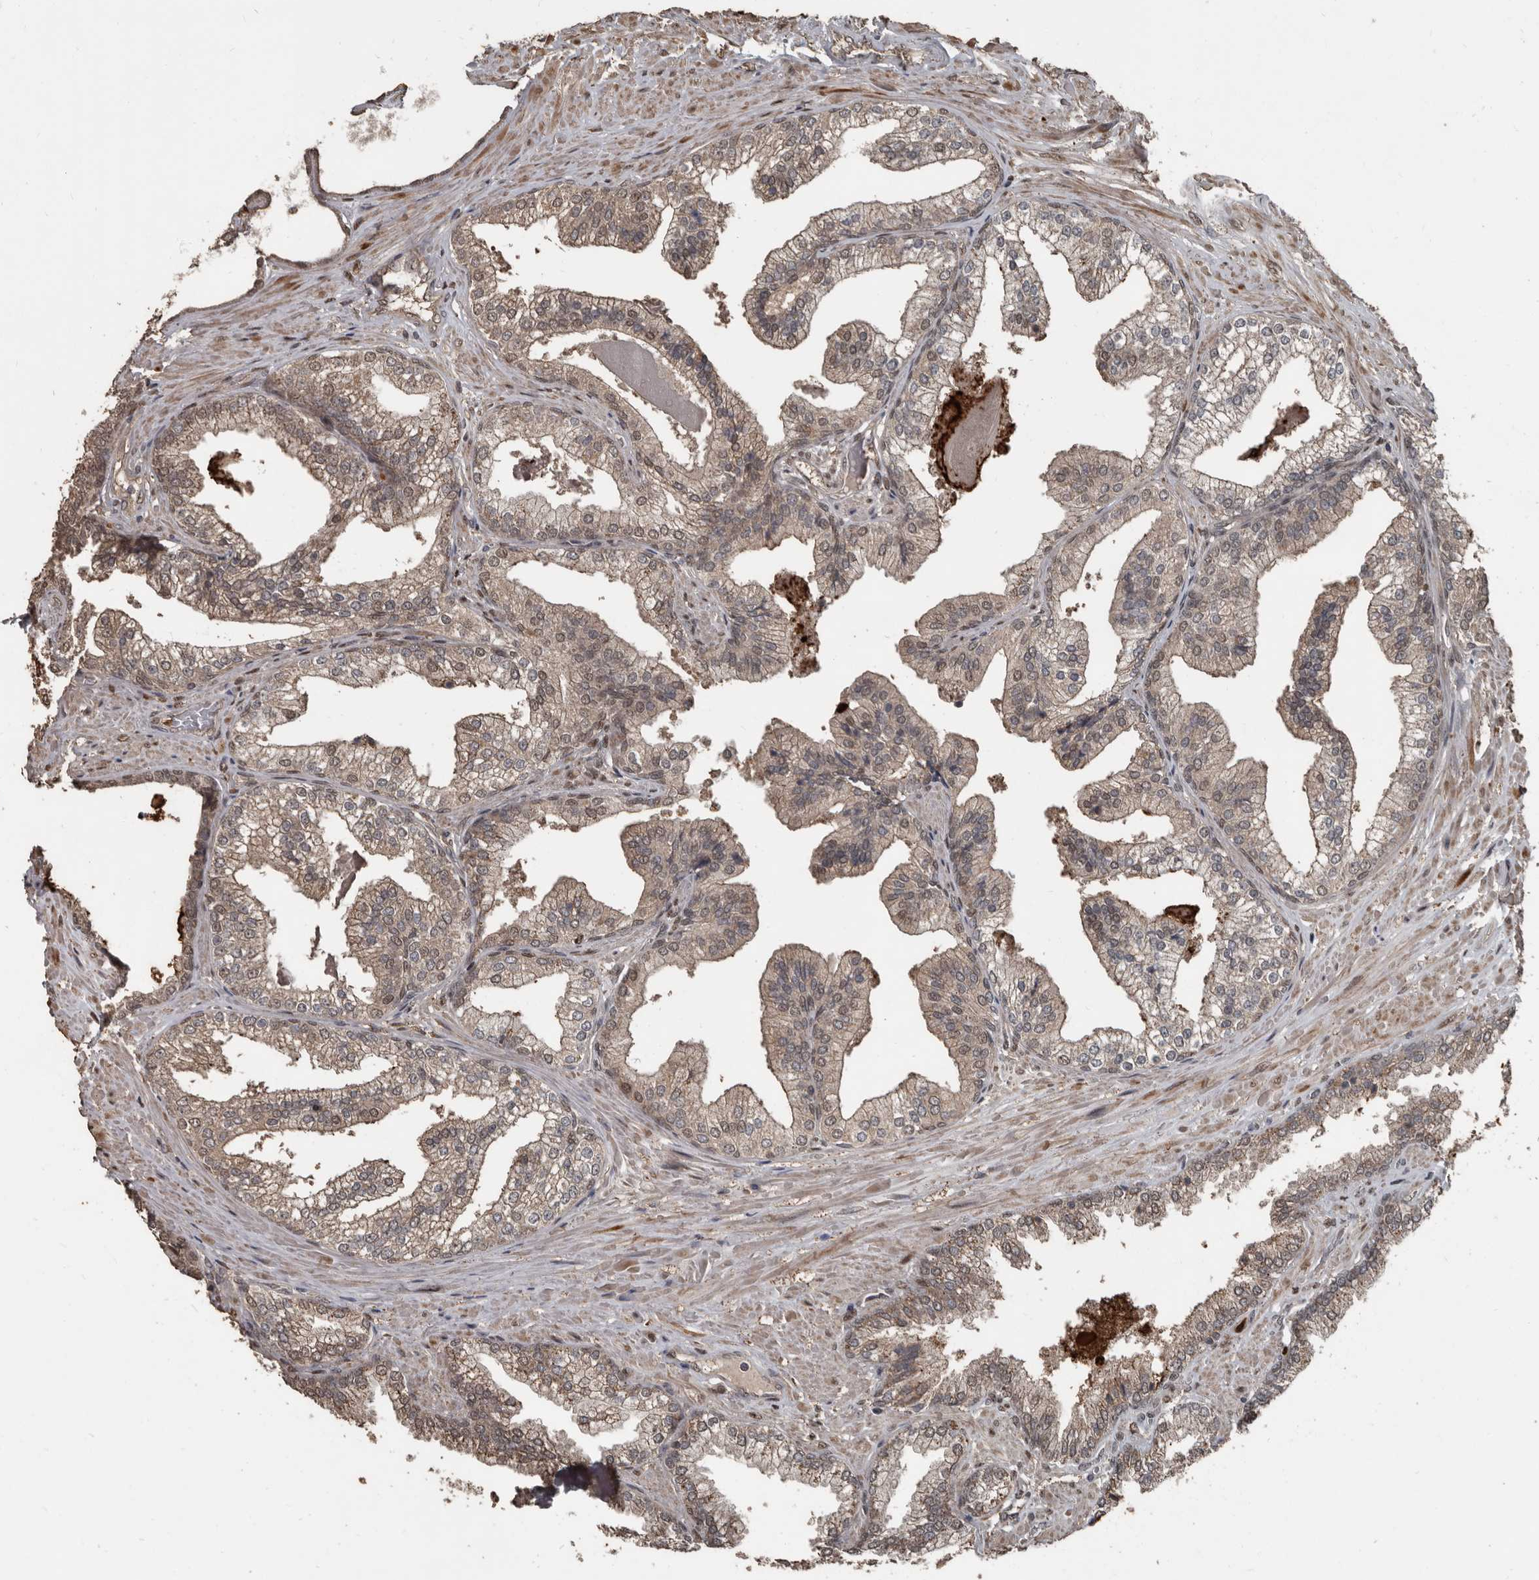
{"staining": {"intensity": "weak", "quantity": ">75%", "location": "cytoplasmic/membranous"}, "tissue": "prostate cancer", "cell_type": "Tumor cells", "image_type": "cancer", "snomed": [{"axis": "morphology", "description": "Adenocarcinoma, Low grade"}, {"axis": "topography", "description": "Prostate"}], "caption": "Human prostate cancer (adenocarcinoma (low-grade)) stained with a brown dye demonstrates weak cytoplasmic/membranous positive expression in about >75% of tumor cells.", "gene": "FSBP", "patient": {"sex": "male", "age": 71}}